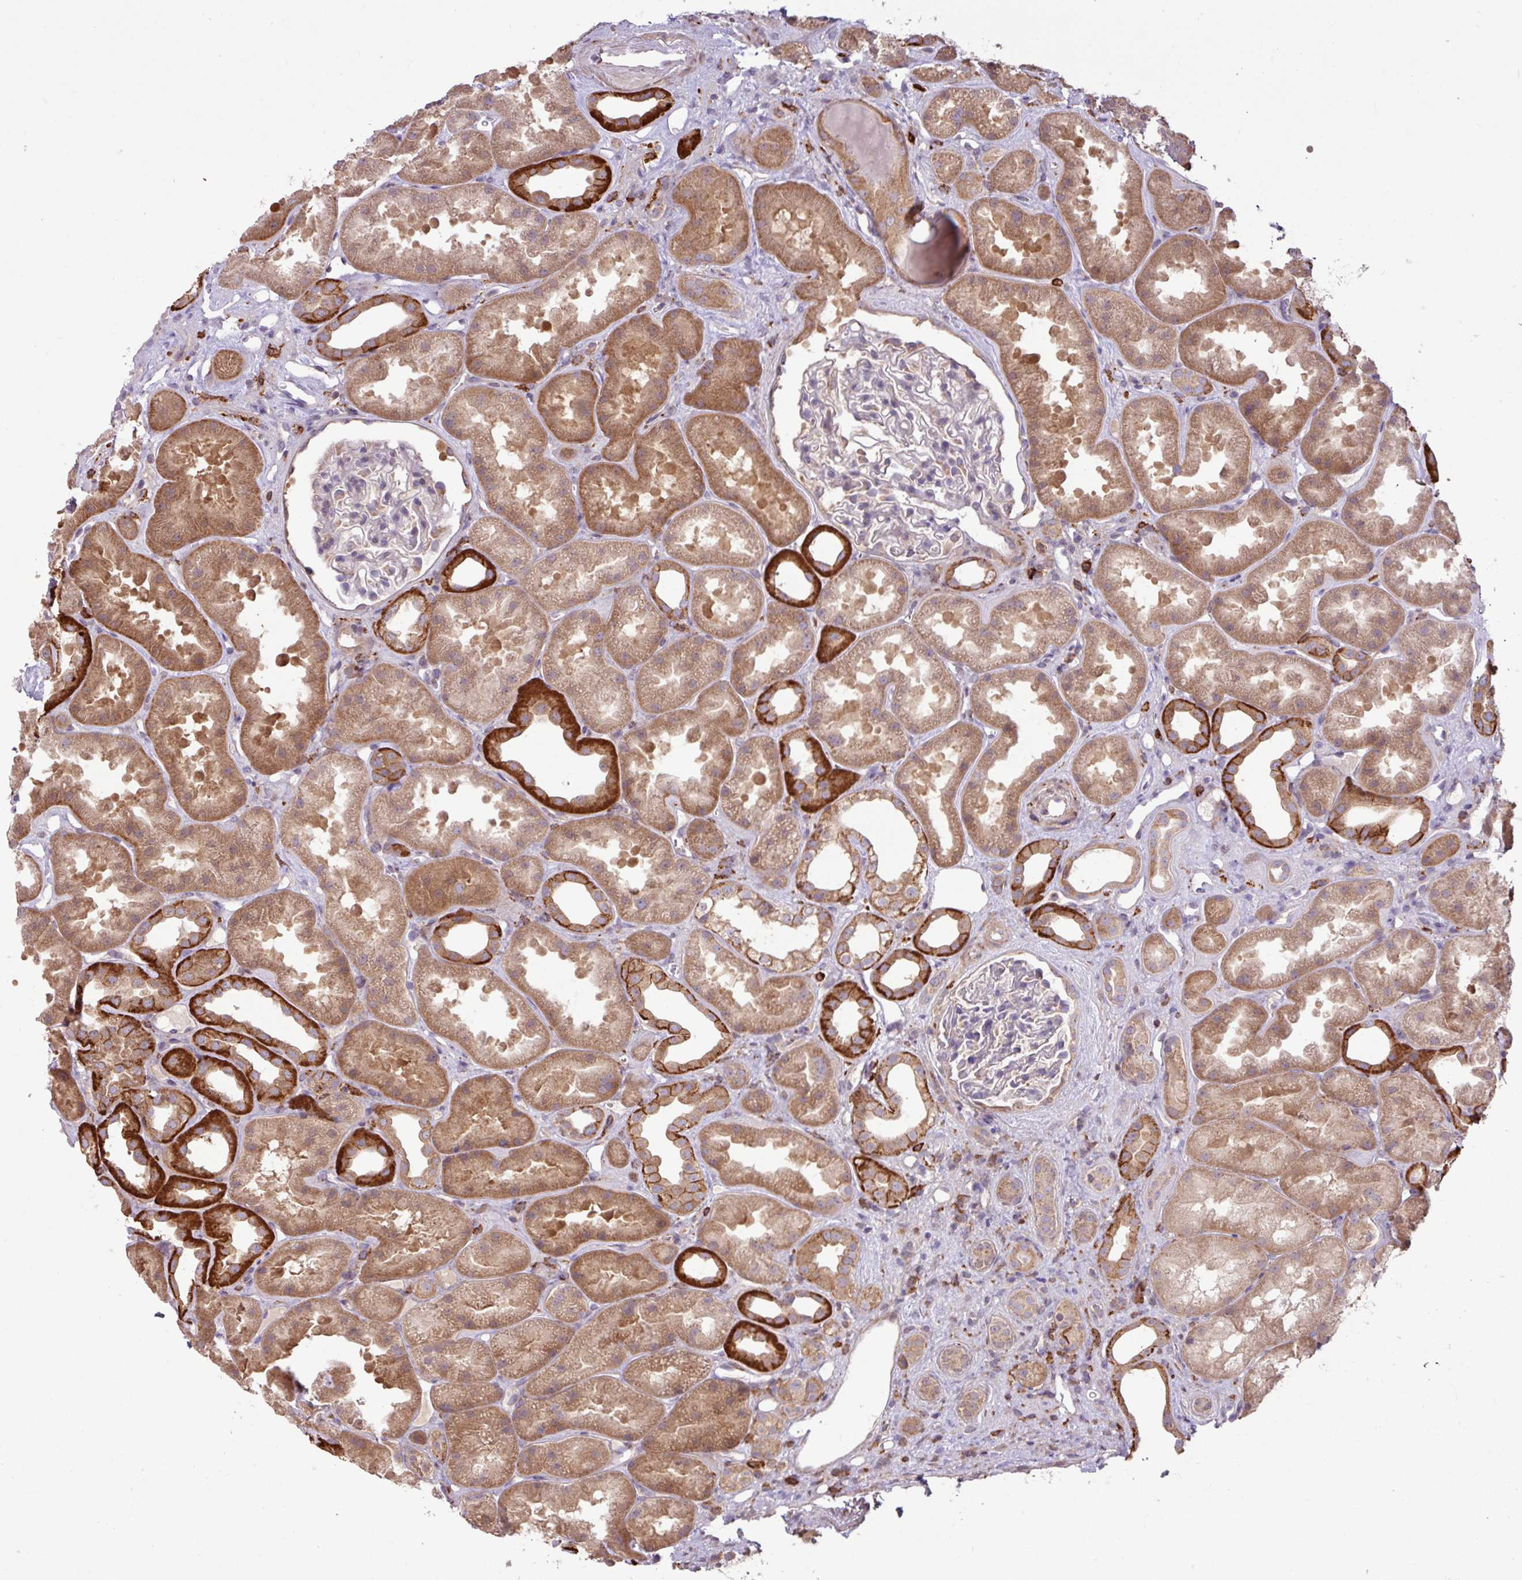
{"staining": {"intensity": "negative", "quantity": "none", "location": "none"}, "tissue": "kidney", "cell_type": "Cells in glomeruli", "image_type": "normal", "snomed": [{"axis": "morphology", "description": "Normal tissue, NOS"}, {"axis": "topography", "description": "Kidney"}], "caption": "Immunohistochemistry (IHC) of unremarkable human kidney shows no positivity in cells in glomeruli. (Stains: DAB (3,3'-diaminobenzidine) IHC with hematoxylin counter stain, Microscopy: brightfield microscopy at high magnification).", "gene": "ARHGEF25", "patient": {"sex": "male", "age": 61}}